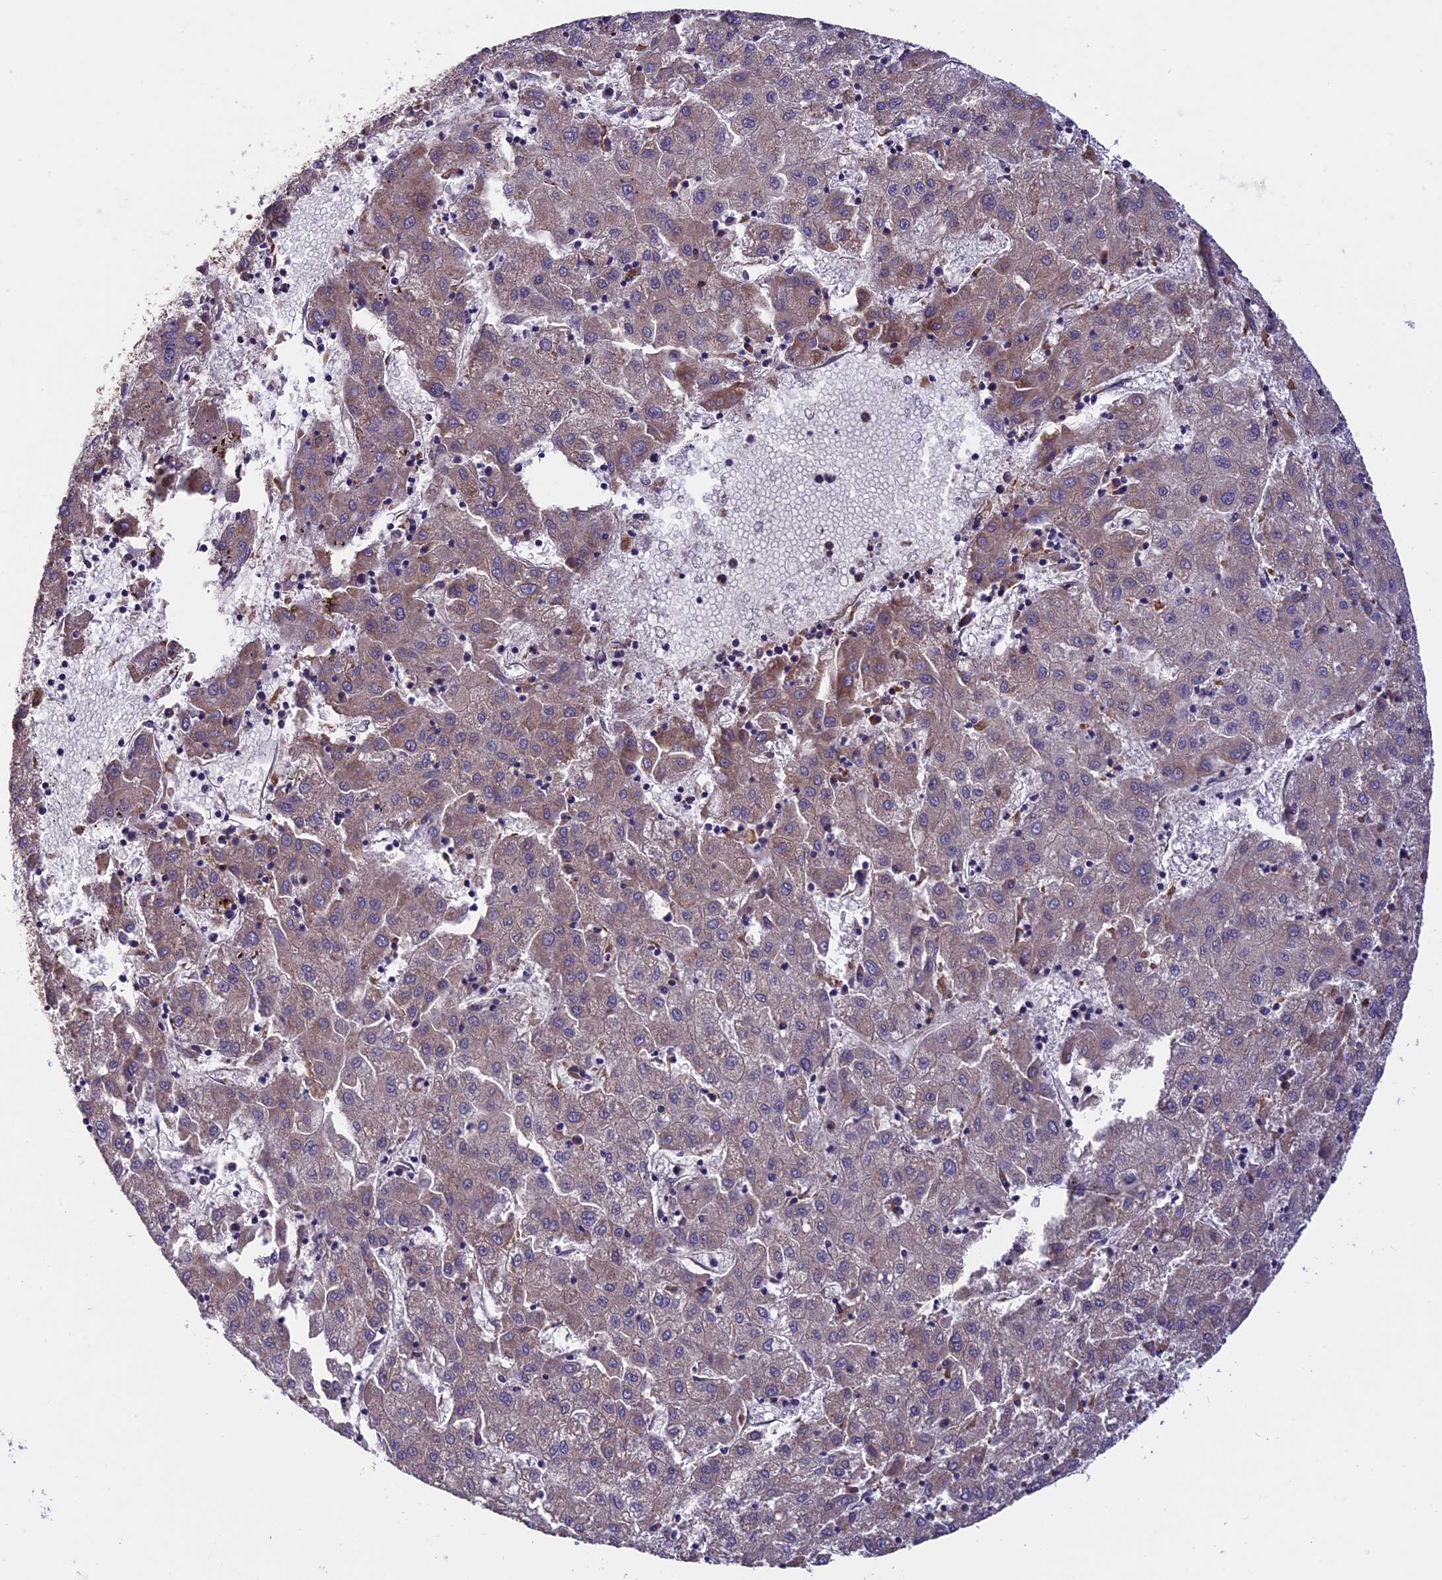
{"staining": {"intensity": "weak", "quantity": "25%-75%", "location": "cytoplasmic/membranous"}, "tissue": "liver cancer", "cell_type": "Tumor cells", "image_type": "cancer", "snomed": [{"axis": "morphology", "description": "Carcinoma, Hepatocellular, NOS"}, {"axis": "topography", "description": "Liver"}], "caption": "Immunohistochemical staining of human liver cancer displays low levels of weak cytoplasmic/membranous protein staining in approximately 25%-75% of tumor cells.", "gene": "BTBD3", "patient": {"sex": "male", "age": 72}}